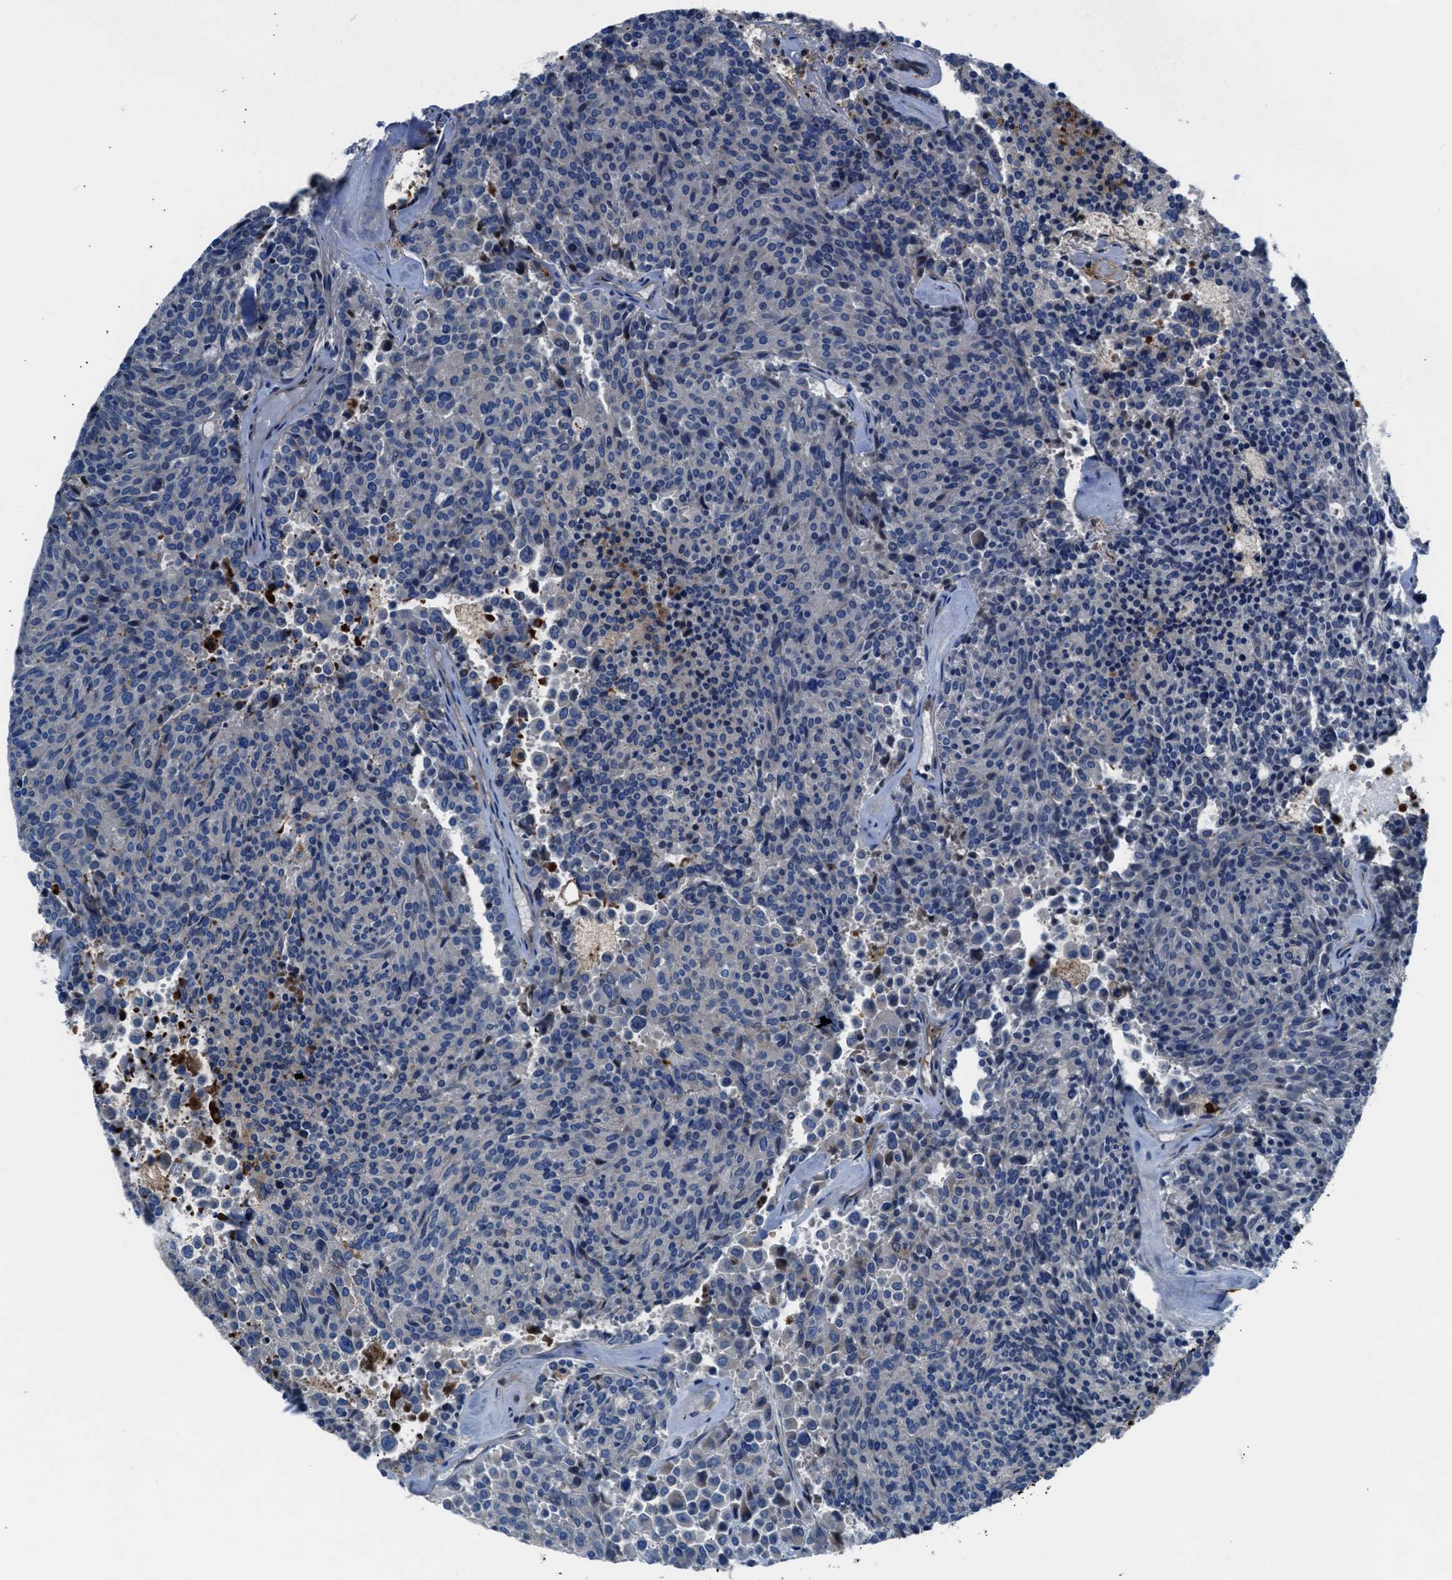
{"staining": {"intensity": "negative", "quantity": "none", "location": "none"}, "tissue": "carcinoid", "cell_type": "Tumor cells", "image_type": "cancer", "snomed": [{"axis": "morphology", "description": "Carcinoid, malignant, NOS"}, {"axis": "topography", "description": "Pancreas"}], "caption": "This image is of malignant carcinoid stained with immunohistochemistry (IHC) to label a protein in brown with the nuclei are counter-stained blue. There is no positivity in tumor cells.", "gene": "SLC38A6", "patient": {"sex": "female", "age": 54}}